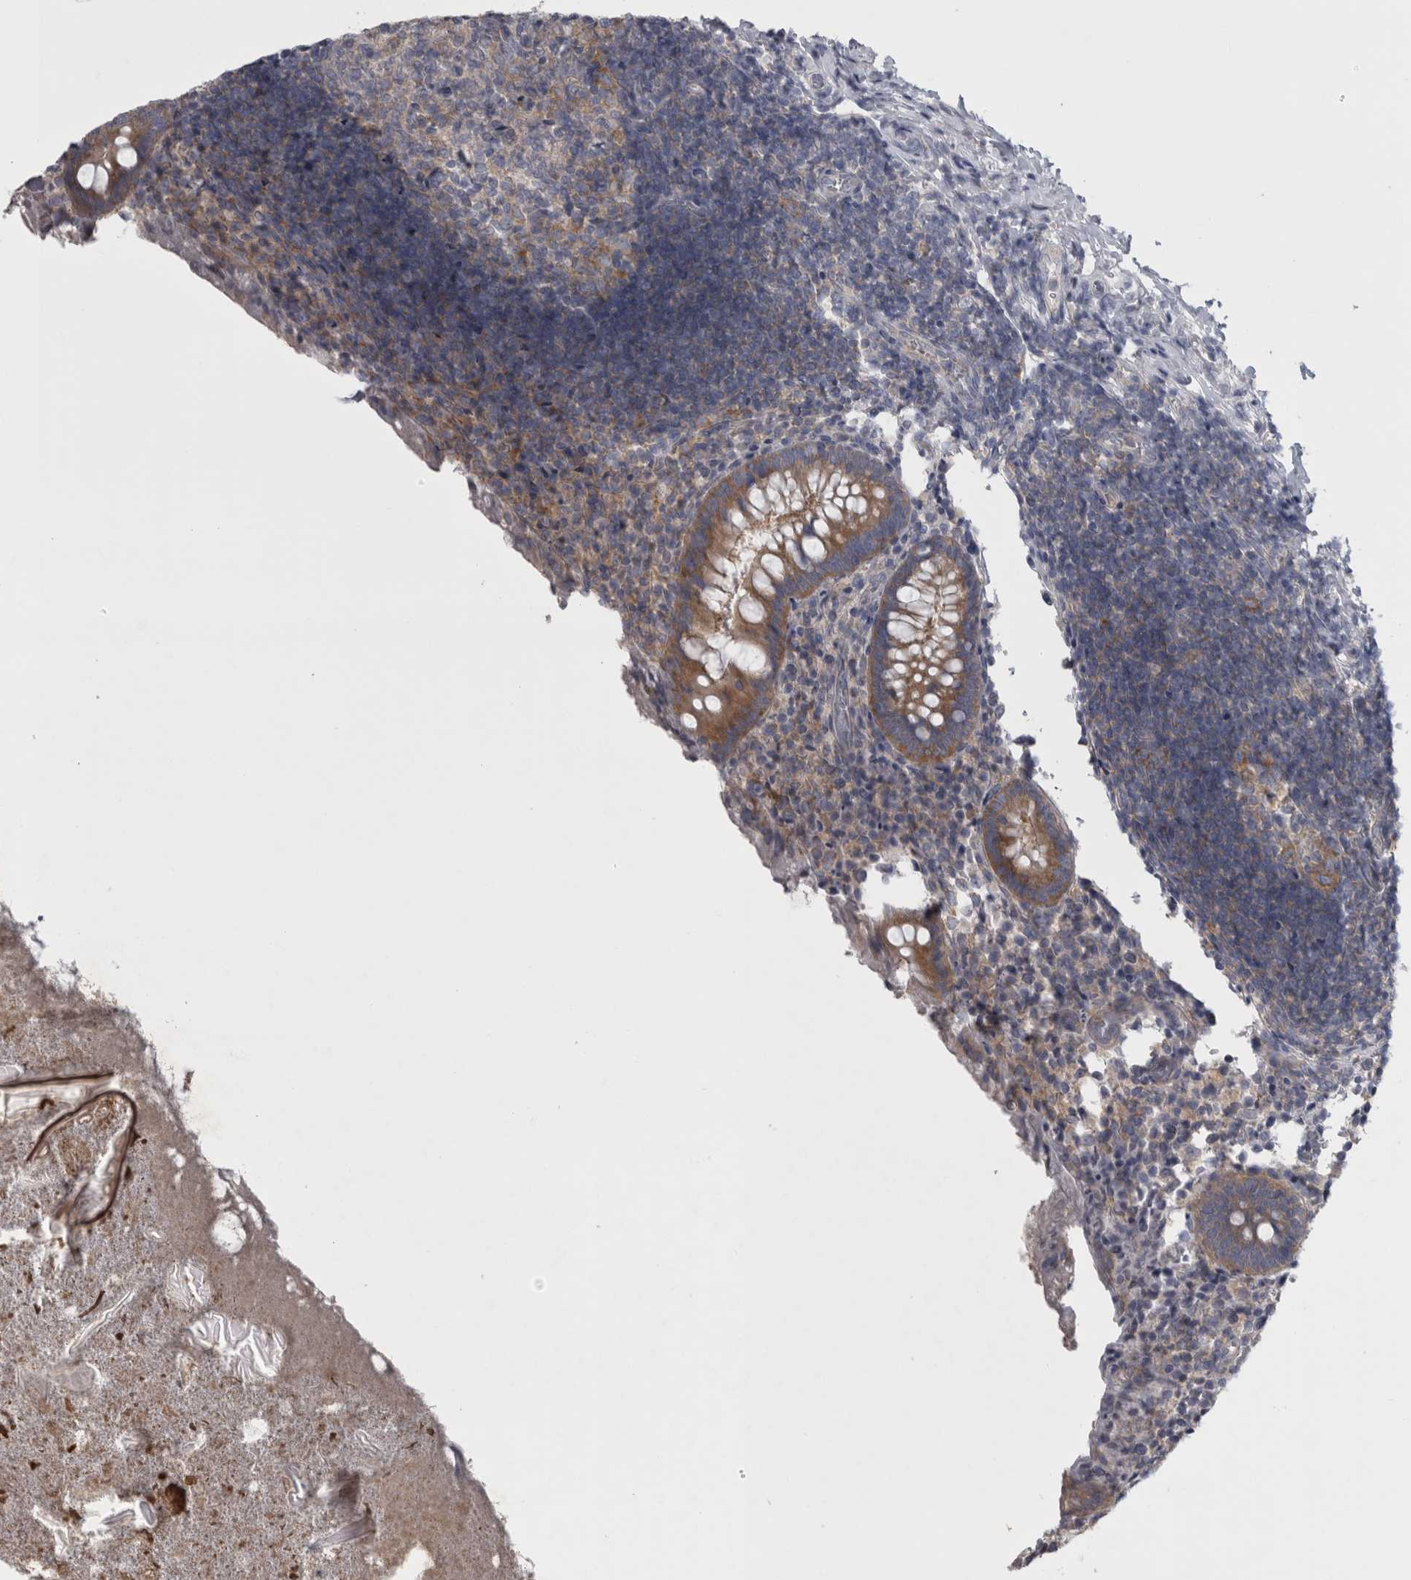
{"staining": {"intensity": "moderate", "quantity": ">75%", "location": "cytoplasmic/membranous"}, "tissue": "appendix", "cell_type": "Glandular cells", "image_type": "normal", "snomed": [{"axis": "morphology", "description": "Normal tissue, NOS"}, {"axis": "topography", "description": "Appendix"}], "caption": "About >75% of glandular cells in unremarkable human appendix reveal moderate cytoplasmic/membranous protein staining as visualized by brown immunohistochemical staining.", "gene": "PRRC2C", "patient": {"sex": "female", "age": 17}}